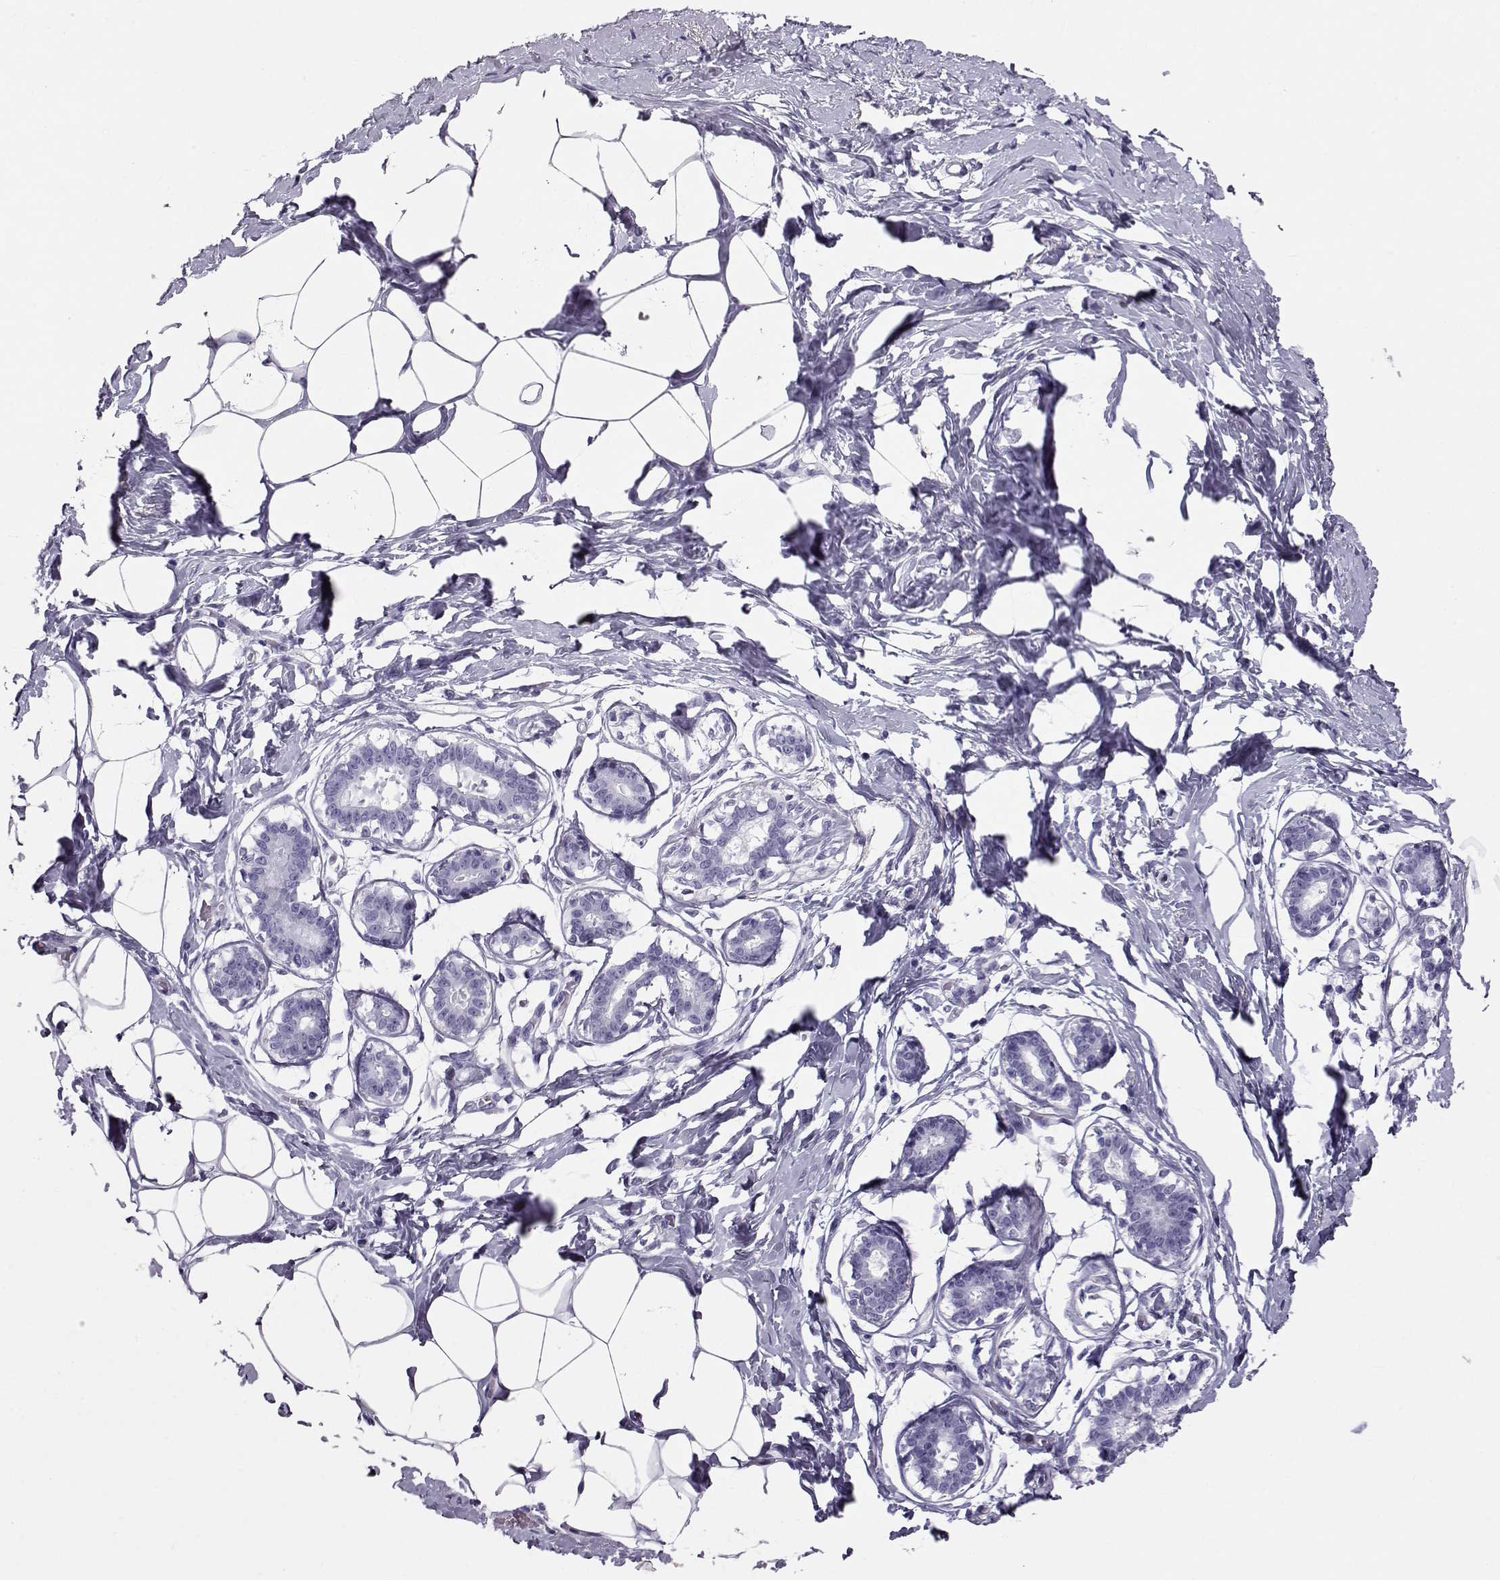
{"staining": {"intensity": "negative", "quantity": "none", "location": "none"}, "tissue": "breast", "cell_type": "Adipocytes", "image_type": "normal", "snomed": [{"axis": "morphology", "description": "Normal tissue, NOS"}, {"axis": "morphology", "description": "Lobular carcinoma, in situ"}, {"axis": "topography", "description": "Breast"}], "caption": "Adipocytes show no significant protein expression in benign breast. The staining was performed using DAB (3,3'-diaminobenzidine) to visualize the protein expression in brown, while the nuclei were stained in blue with hematoxylin (Magnification: 20x).", "gene": "RD3", "patient": {"sex": "female", "age": 35}}